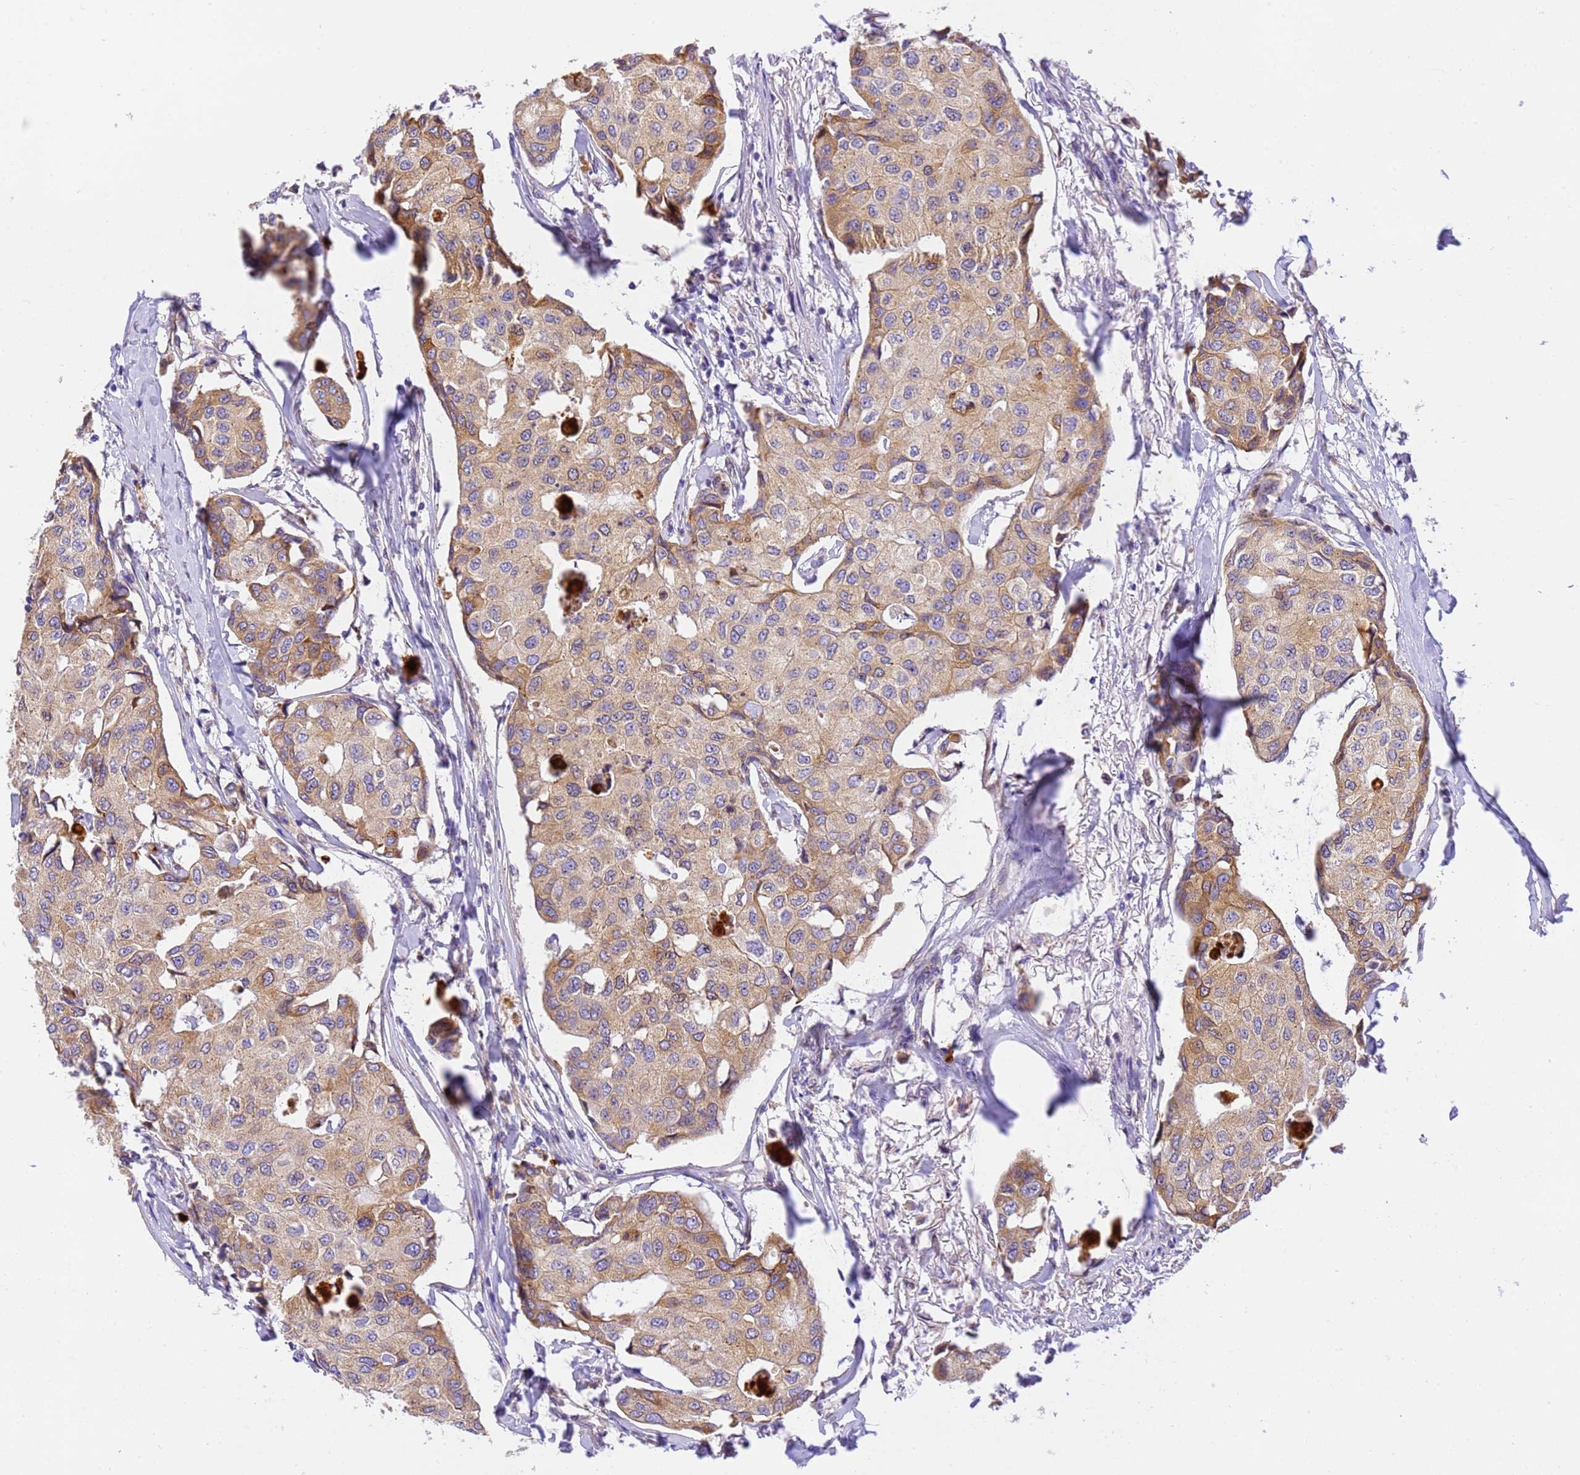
{"staining": {"intensity": "moderate", "quantity": ">75%", "location": "cytoplasmic/membranous"}, "tissue": "breast cancer", "cell_type": "Tumor cells", "image_type": "cancer", "snomed": [{"axis": "morphology", "description": "Duct carcinoma"}, {"axis": "topography", "description": "Breast"}], "caption": "A micrograph of breast intraductal carcinoma stained for a protein exhibits moderate cytoplasmic/membranous brown staining in tumor cells.", "gene": "RHBDD3", "patient": {"sex": "female", "age": 80}}